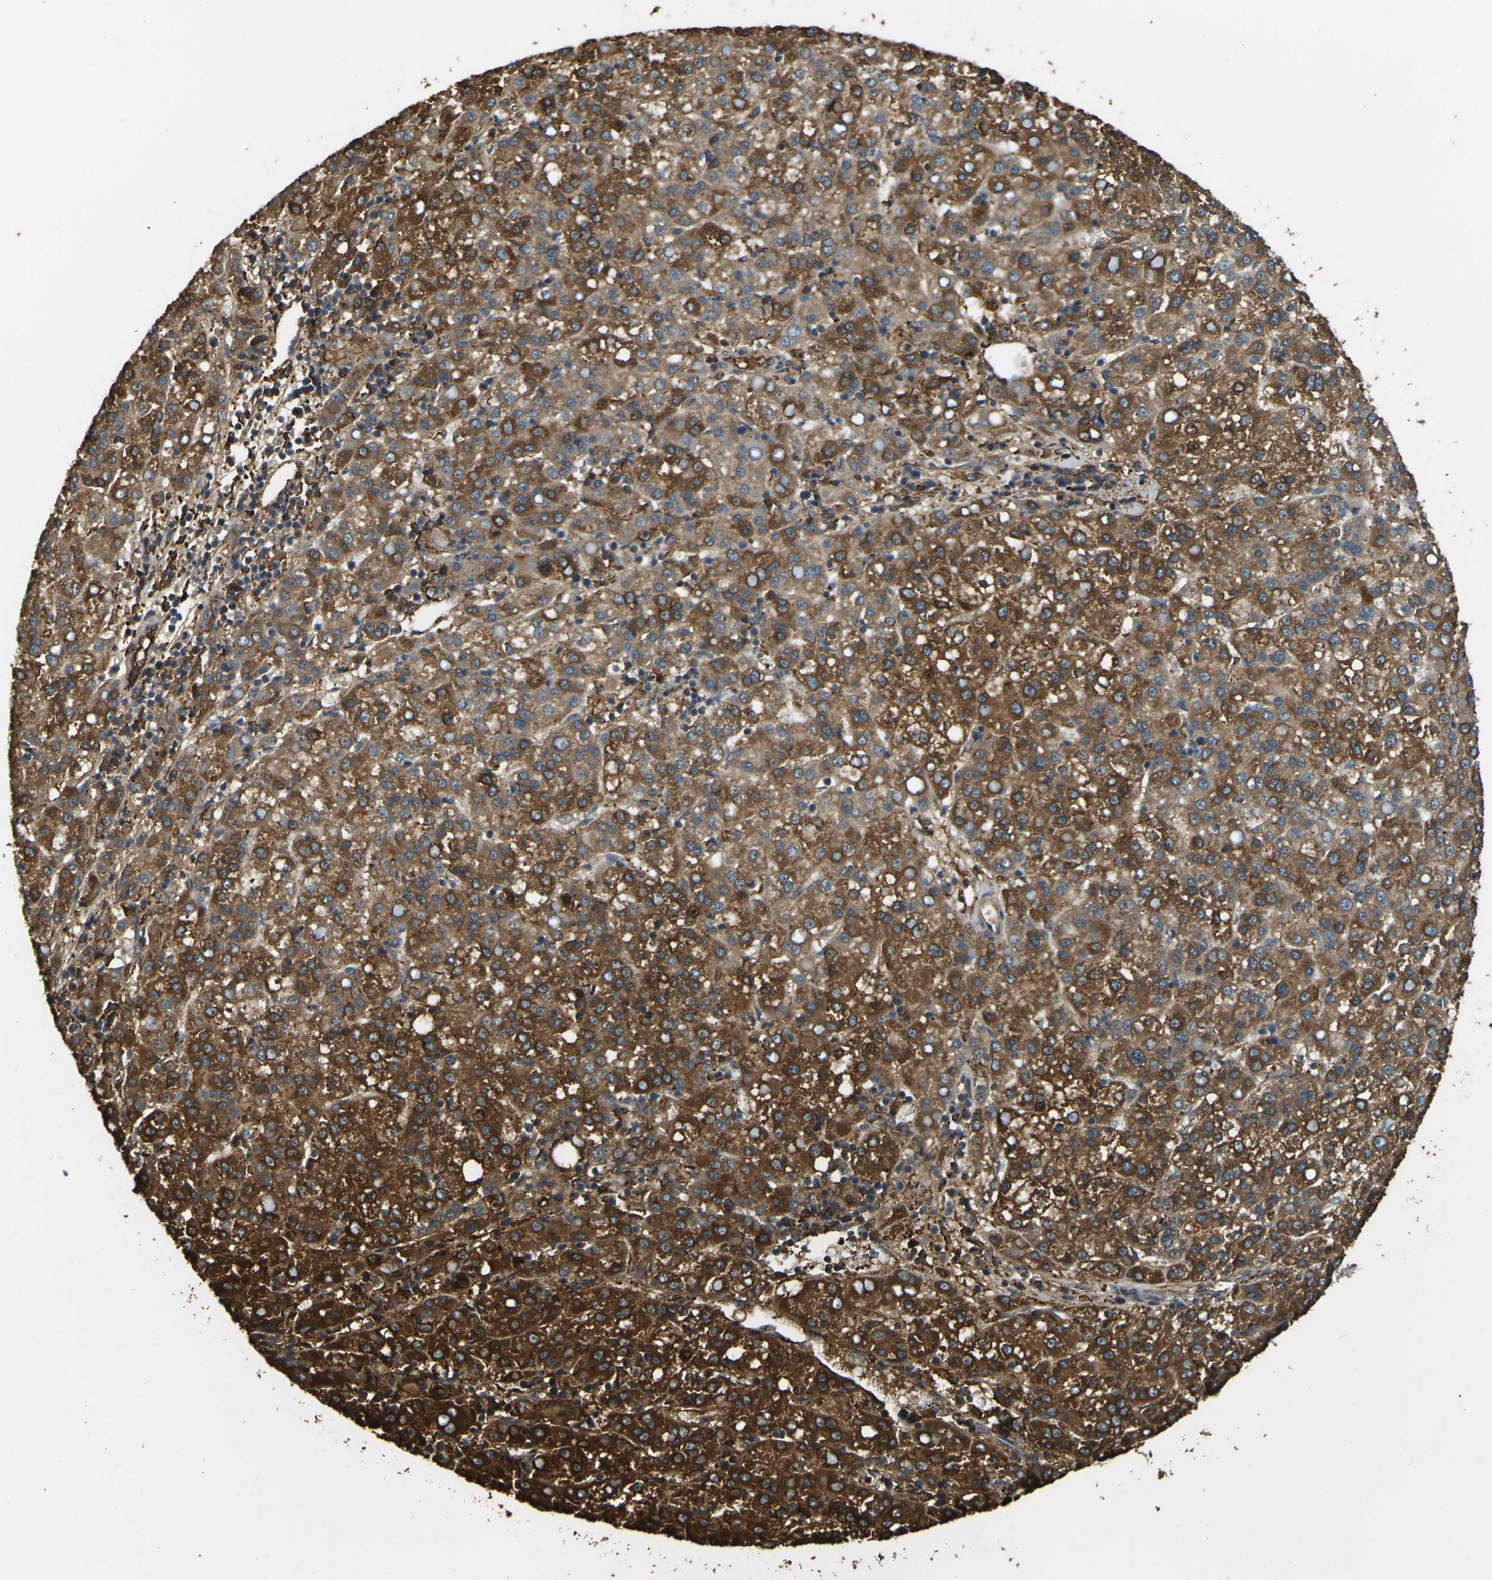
{"staining": {"intensity": "strong", "quantity": ">75%", "location": "cytoplasmic/membranous"}, "tissue": "liver cancer", "cell_type": "Tumor cells", "image_type": "cancer", "snomed": [{"axis": "morphology", "description": "Carcinoma, Hepatocellular, NOS"}, {"axis": "topography", "description": "Liver"}], "caption": "An IHC image of neoplastic tissue is shown. Protein staining in brown highlights strong cytoplasmic/membranous positivity in liver cancer (hepatocellular carcinoma) within tumor cells.", "gene": "CYP1B1", "patient": {"sex": "female", "age": 58}}